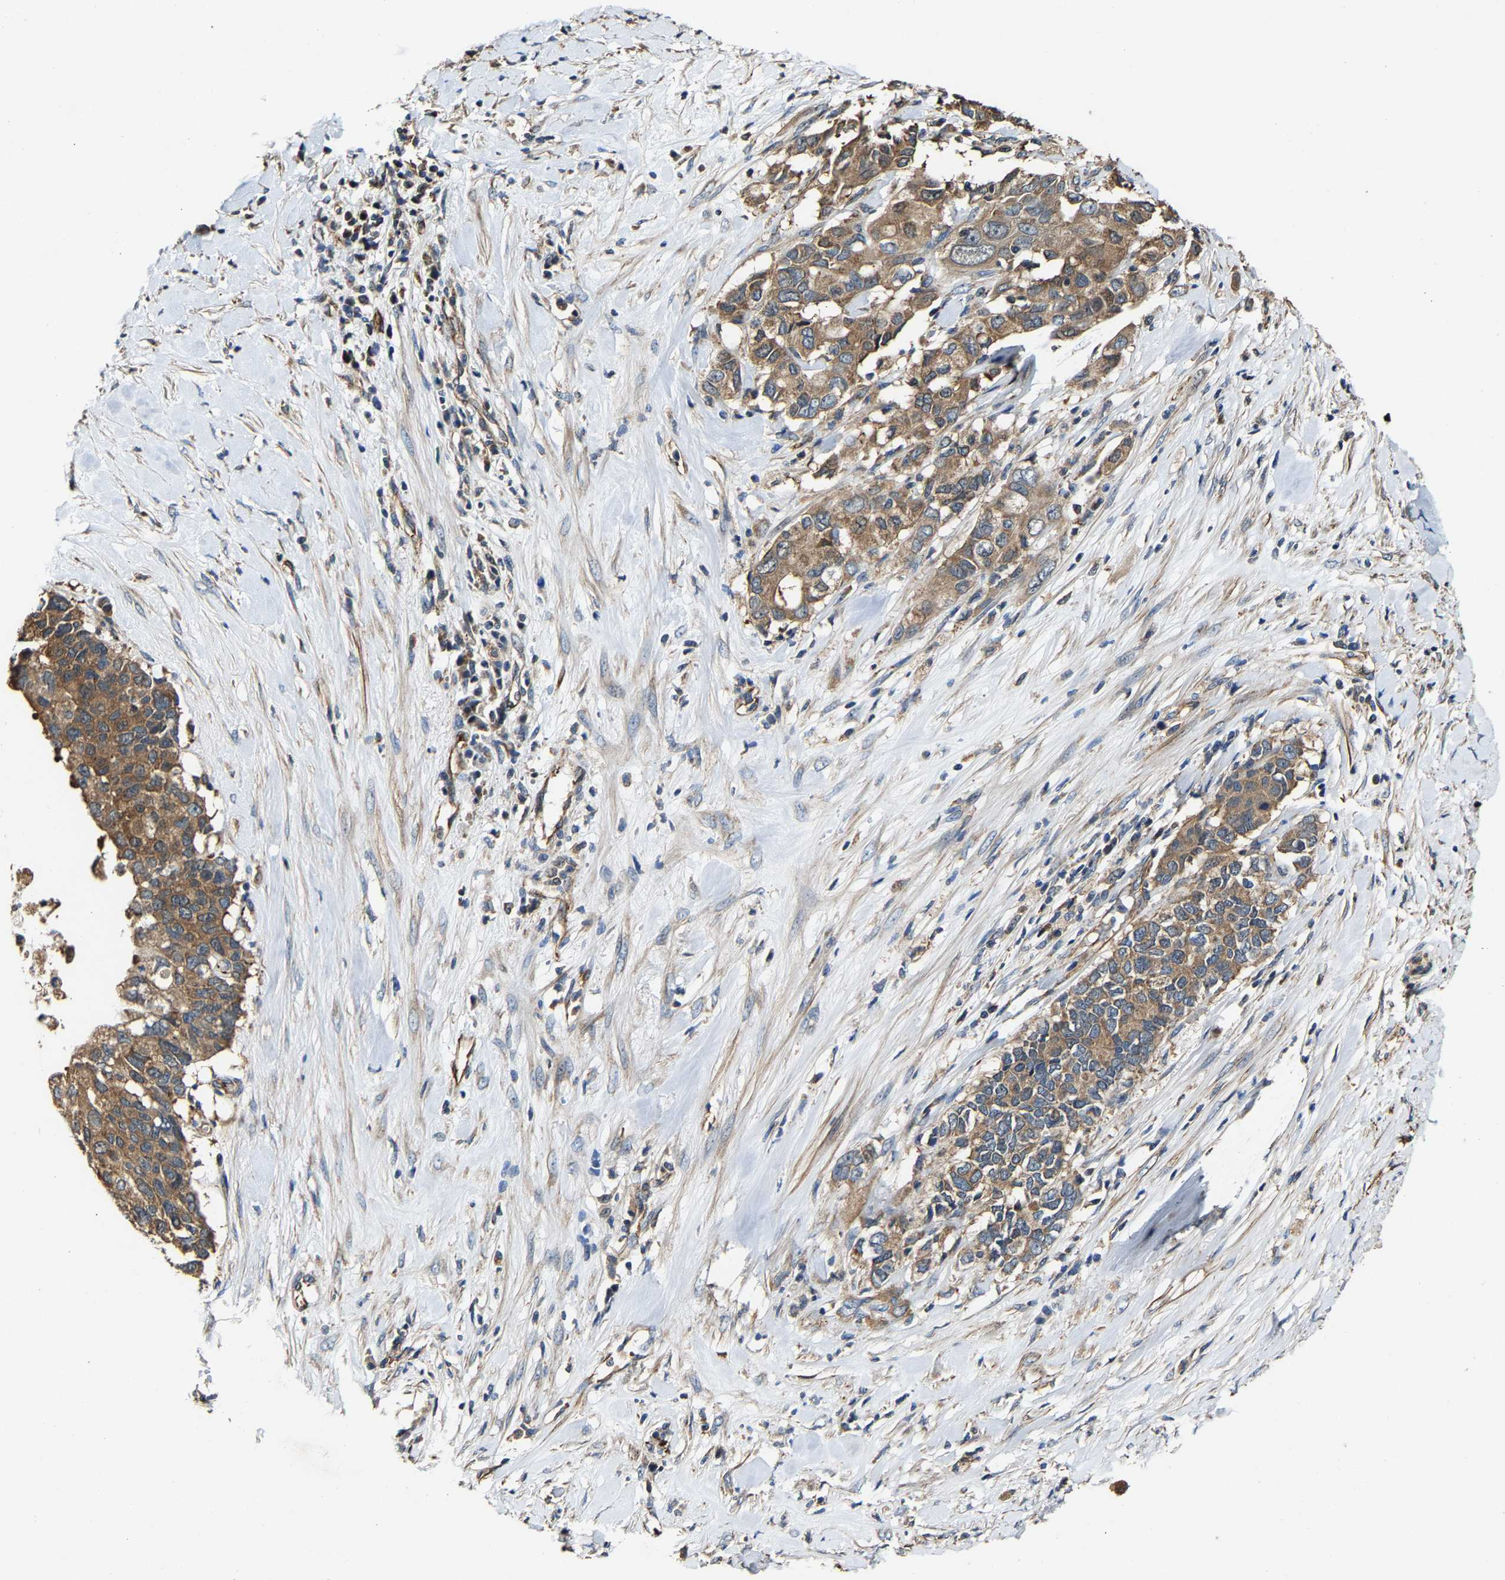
{"staining": {"intensity": "moderate", "quantity": ">75%", "location": "cytoplasmic/membranous"}, "tissue": "pancreatic cancer", "cell_type": "Tumor cells", "image_type": "cancer", "snomed": [{"axis": "morphology", "description": "Adenocarcinoma, NOS"}, {"axis": "topography", "description": "Pancreas"}], "caption": "Immunohistochemical staining of human pancreatic cancer (adenocarcinoma) shows medium levels of moderate cytoplasmic/membranous protein positivity in approximately >75% of tumor cells. Nuclei are stained in blue.", "gene": "GFRA3", "patient": {"sex": "female", "age": 56}}